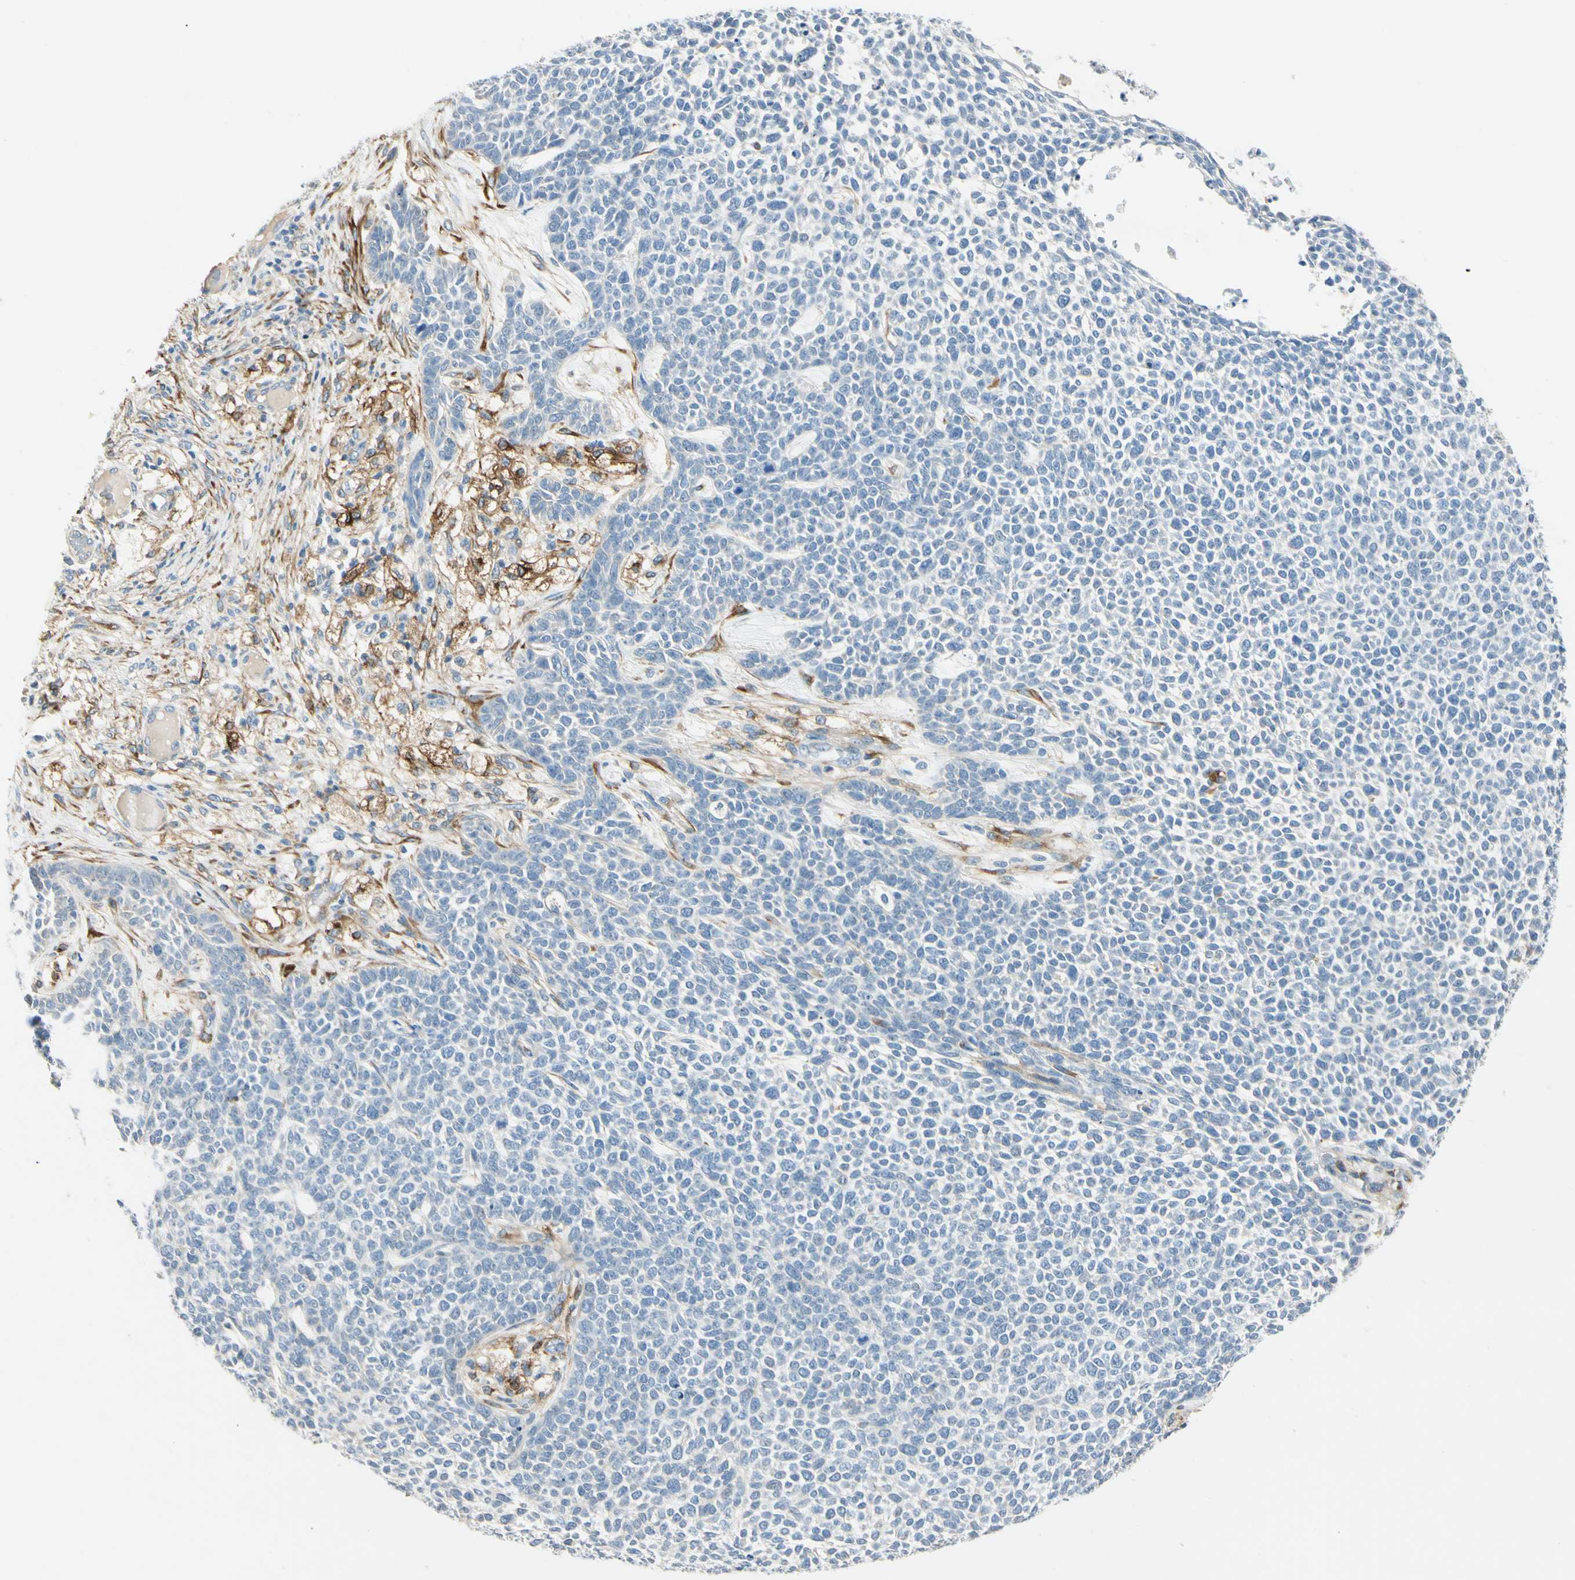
{"staining": {"intensity": "negative", "quantity": "none", "location": "none"}, "tissue": "skin cancer", "cell_type": "Tumor cells", "image_type": "cancer", "snomed": [{"axis": "morphology", "description": "Basal cell carcinoma"}, {"axis": "topography", "description": "Skin"}], "caption": "High power microscopy micrograph of an immunohistochemistry image of skin basal cell carcinoma, revealing no significant staining in tumor cells.", "gene": "AMPH", "patient": {"sex": "female", "age": 84}}